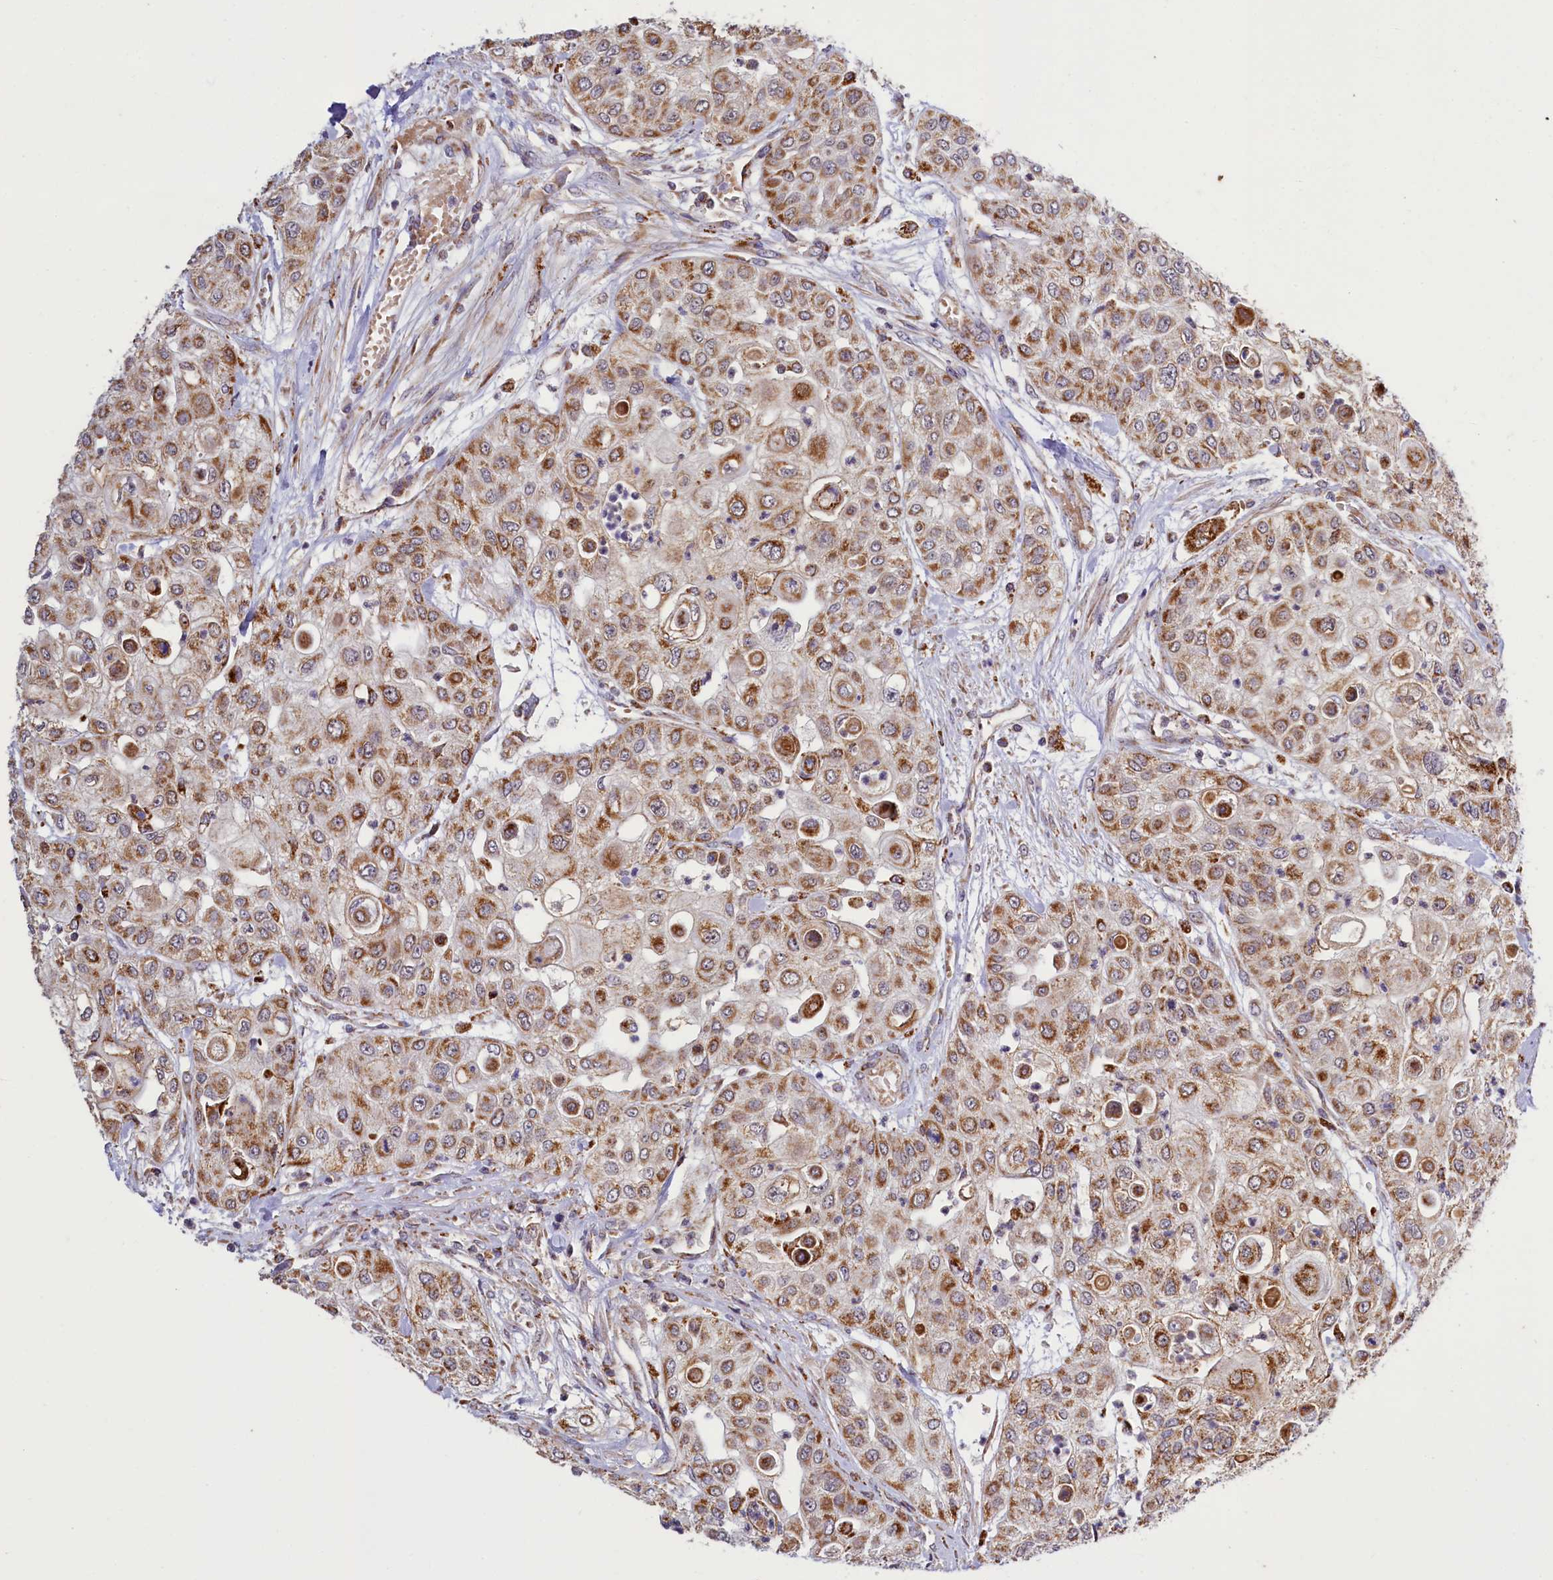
{"staining": {"intensity": "strong", "quantity": ">75%", "location": "cytoplasmic/membranous"}, "tissue": "urothelial cancer", "cell_type": "Tumor cells", "image_type": "cancer", "snomed": [{"axis": "morphology", "description": "Urothelial carcinoma, High grade"}, {"axis": "topography", "description": "Urinary bladder"}], "caption": "High-grade urothelial carcinoma stained with a brown dye reveals strong cytoplasmic/membranous positive positivity in approximately >75% of tumor cells.", "gene": "DYNC2H1", "patient": {"sex": "female", "age": 79}}